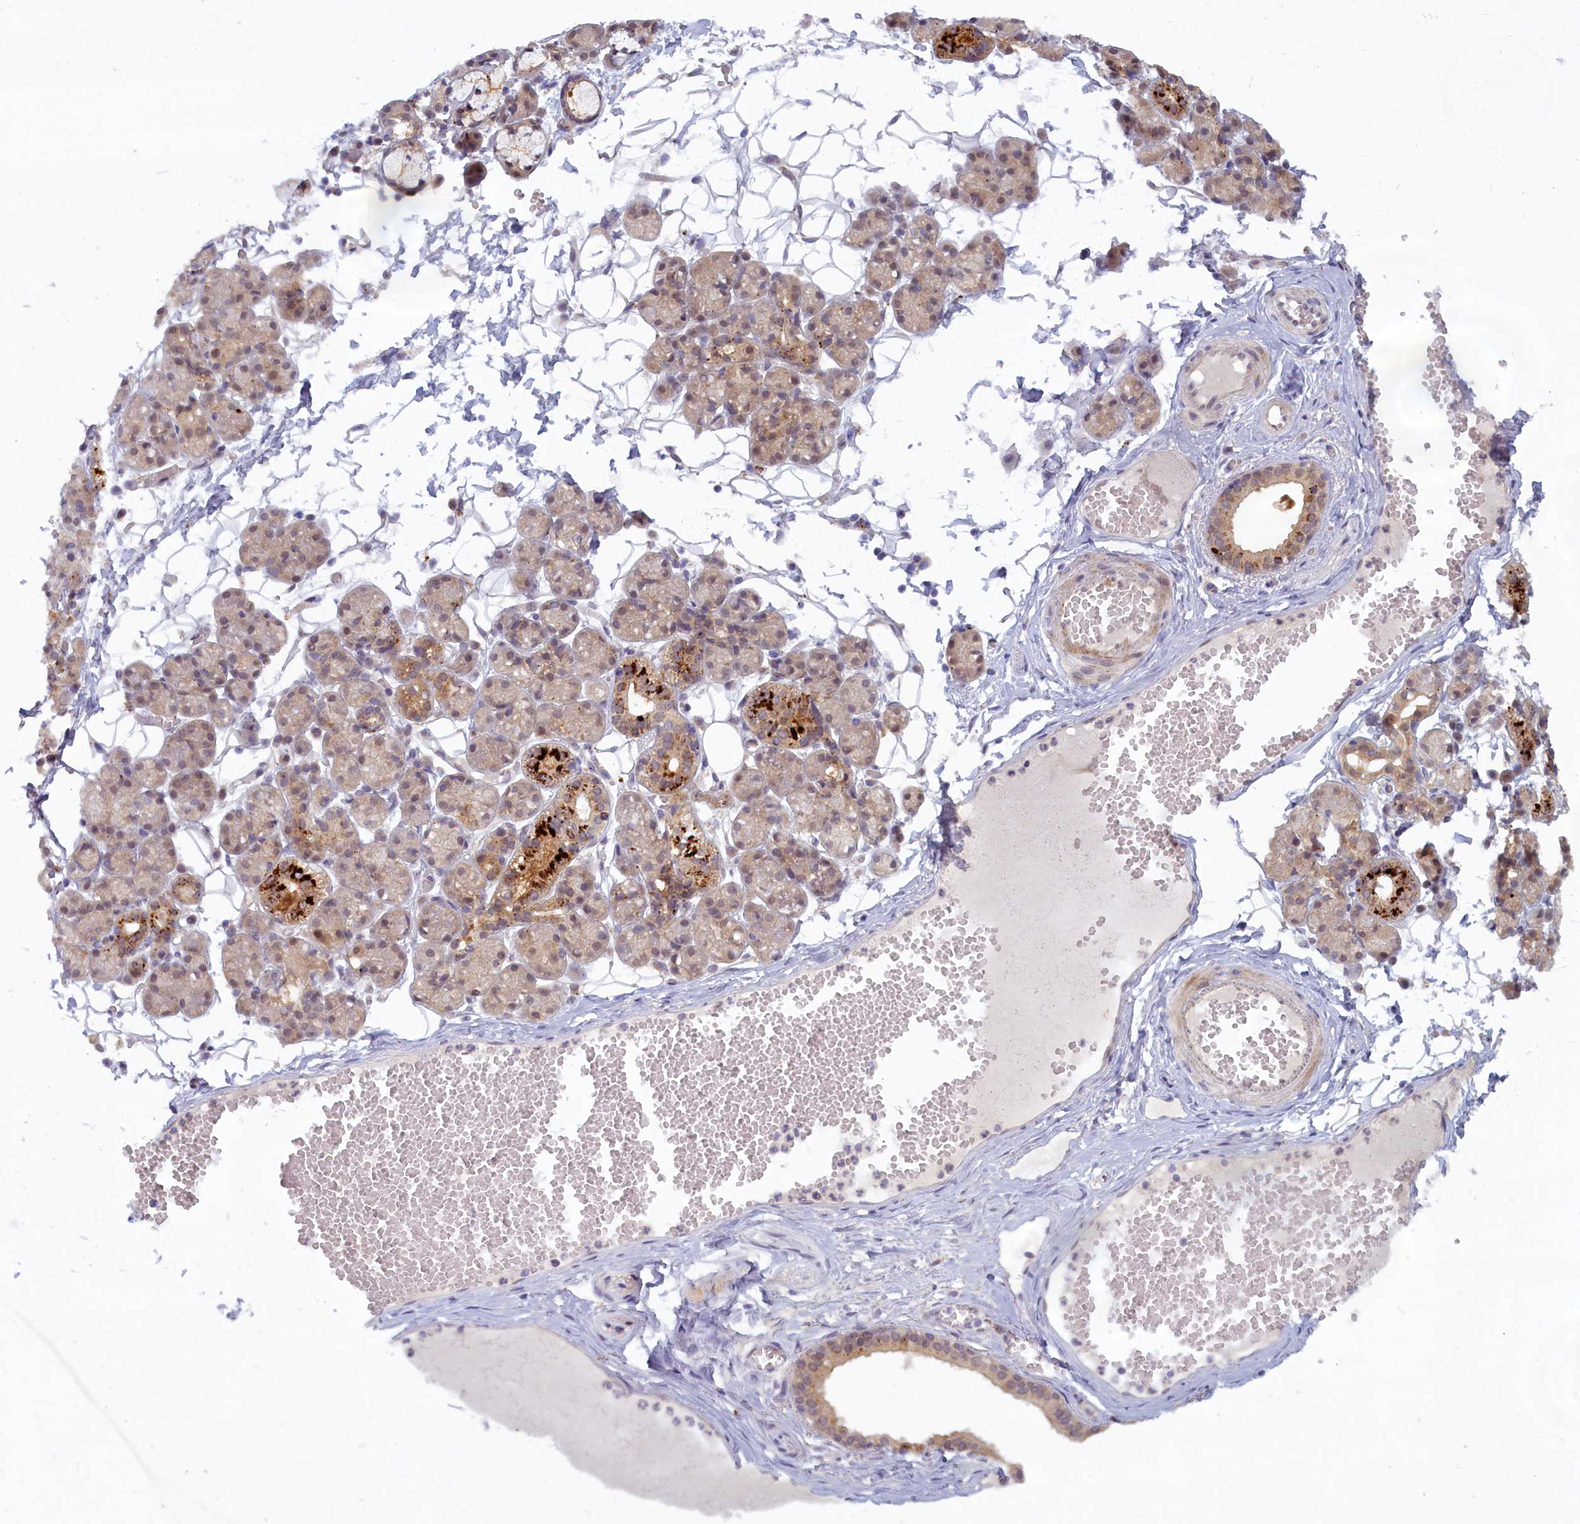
{"staining": {"intensity": "strong", "quantity": "<25%", "location": "cytoplasmic/membranous"}, "tissue": "salivary gland", "cell_type": "Glandular cells", "image_type": "normal", "snomed": [{"axis": "morphology", "description": "Normal tissue, NOS"}, {"axis": "topography", "description": "Salivary gland"}], "caption": "This is a photomicrograph of IHC staining of normal salivary gland, which shows strong staining in the cytoplasmic/membranous of glandular cells.", "gene": "FCSK", "patient": {"sex": "male", "age": 63}}